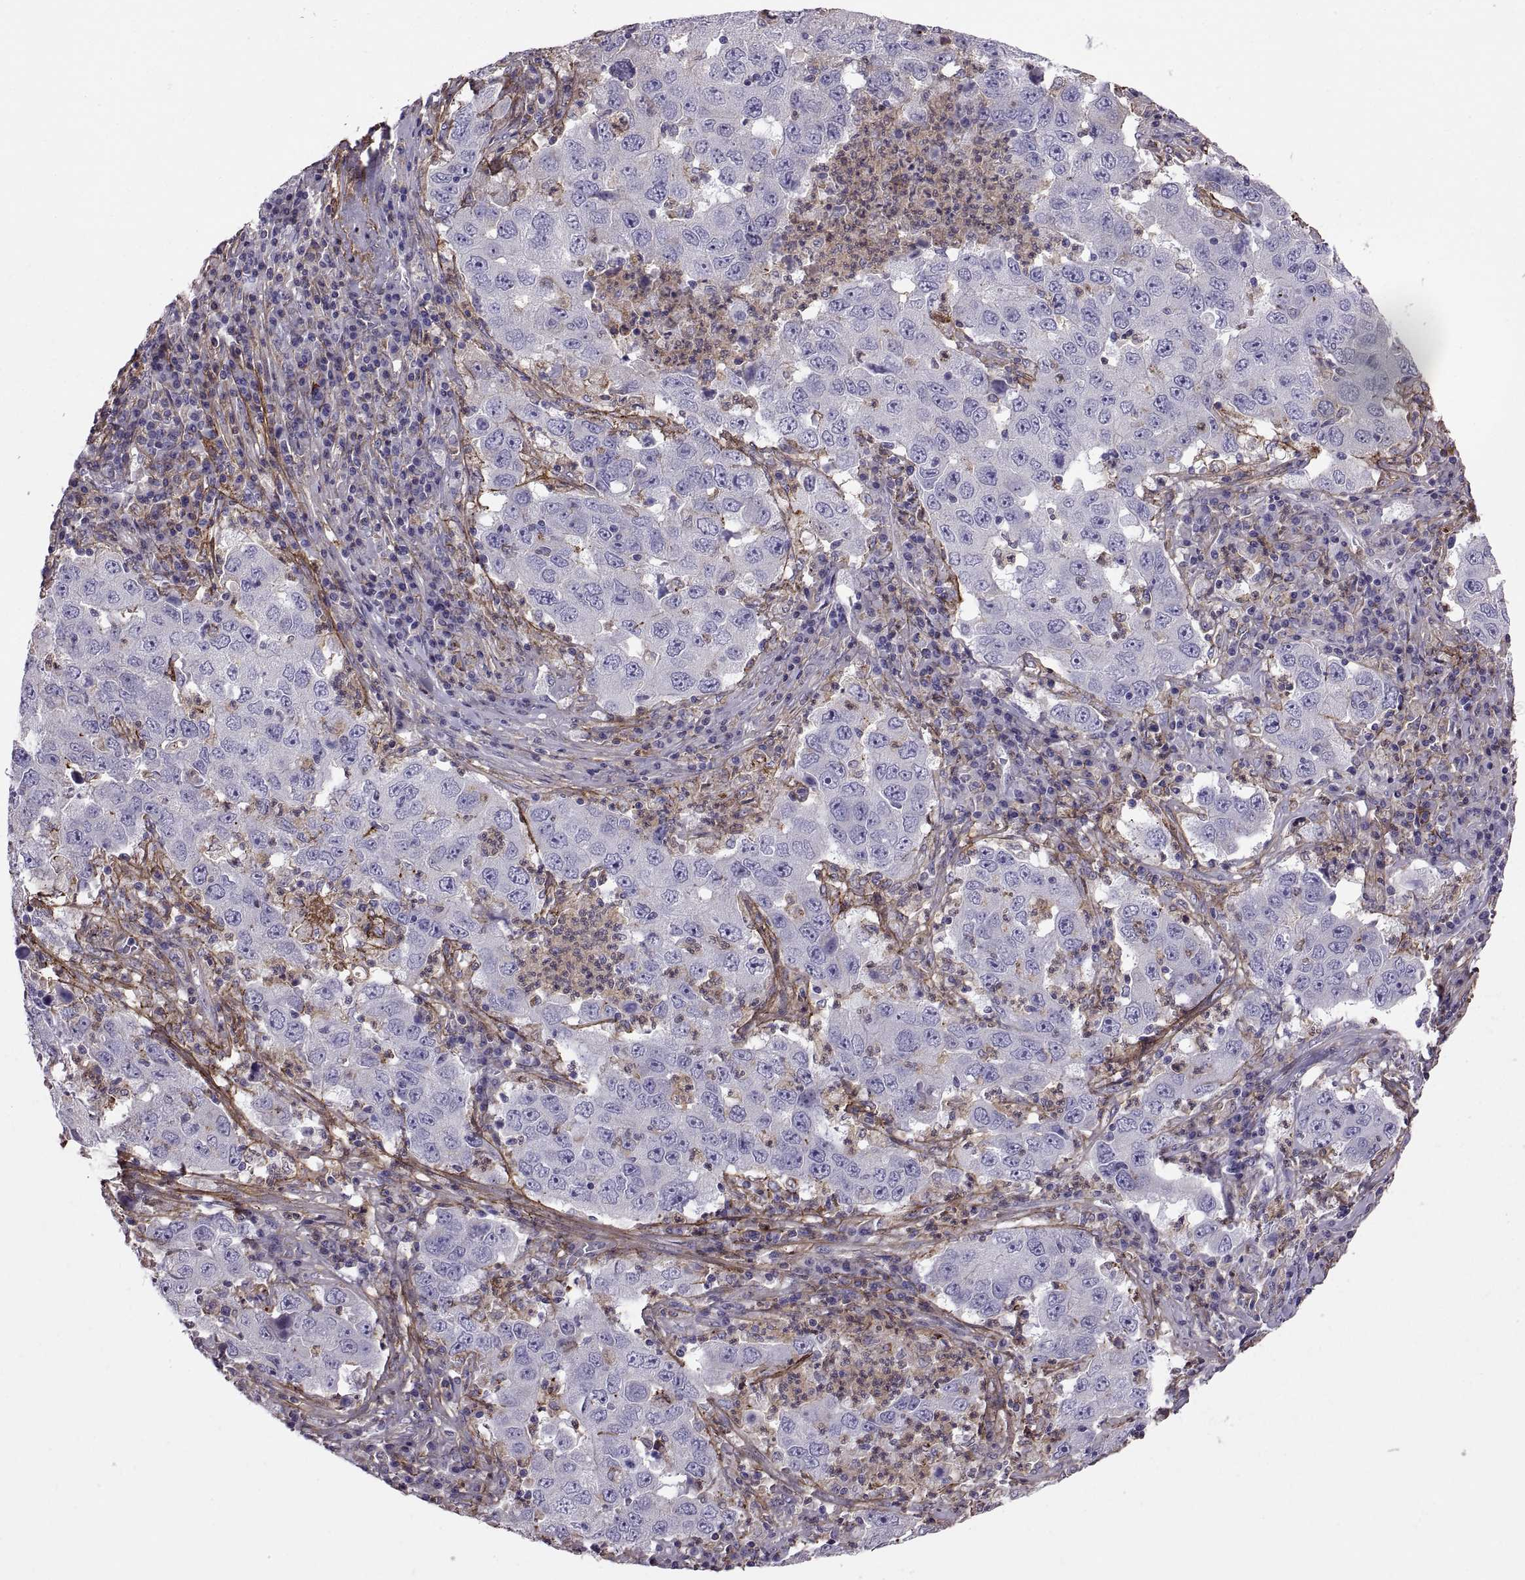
{"staining": {"intensity": "negative", "quantity": "none", "location": "none"}, "tissue": "lung cancer", "cell_type": "Tumor cells", "image_type": "cancer", "snomed": [{"axis": "morphology", "description": "Adenocarcinoma, NOS"}, {"axis": "topography", "description": "Lung"}], "caption": "Human lung cancer stained for a protein using IHC displays no positivity in tumor cells.", "gene": "EMILIN2", "patient": {"sex": "male", "age": 73}}